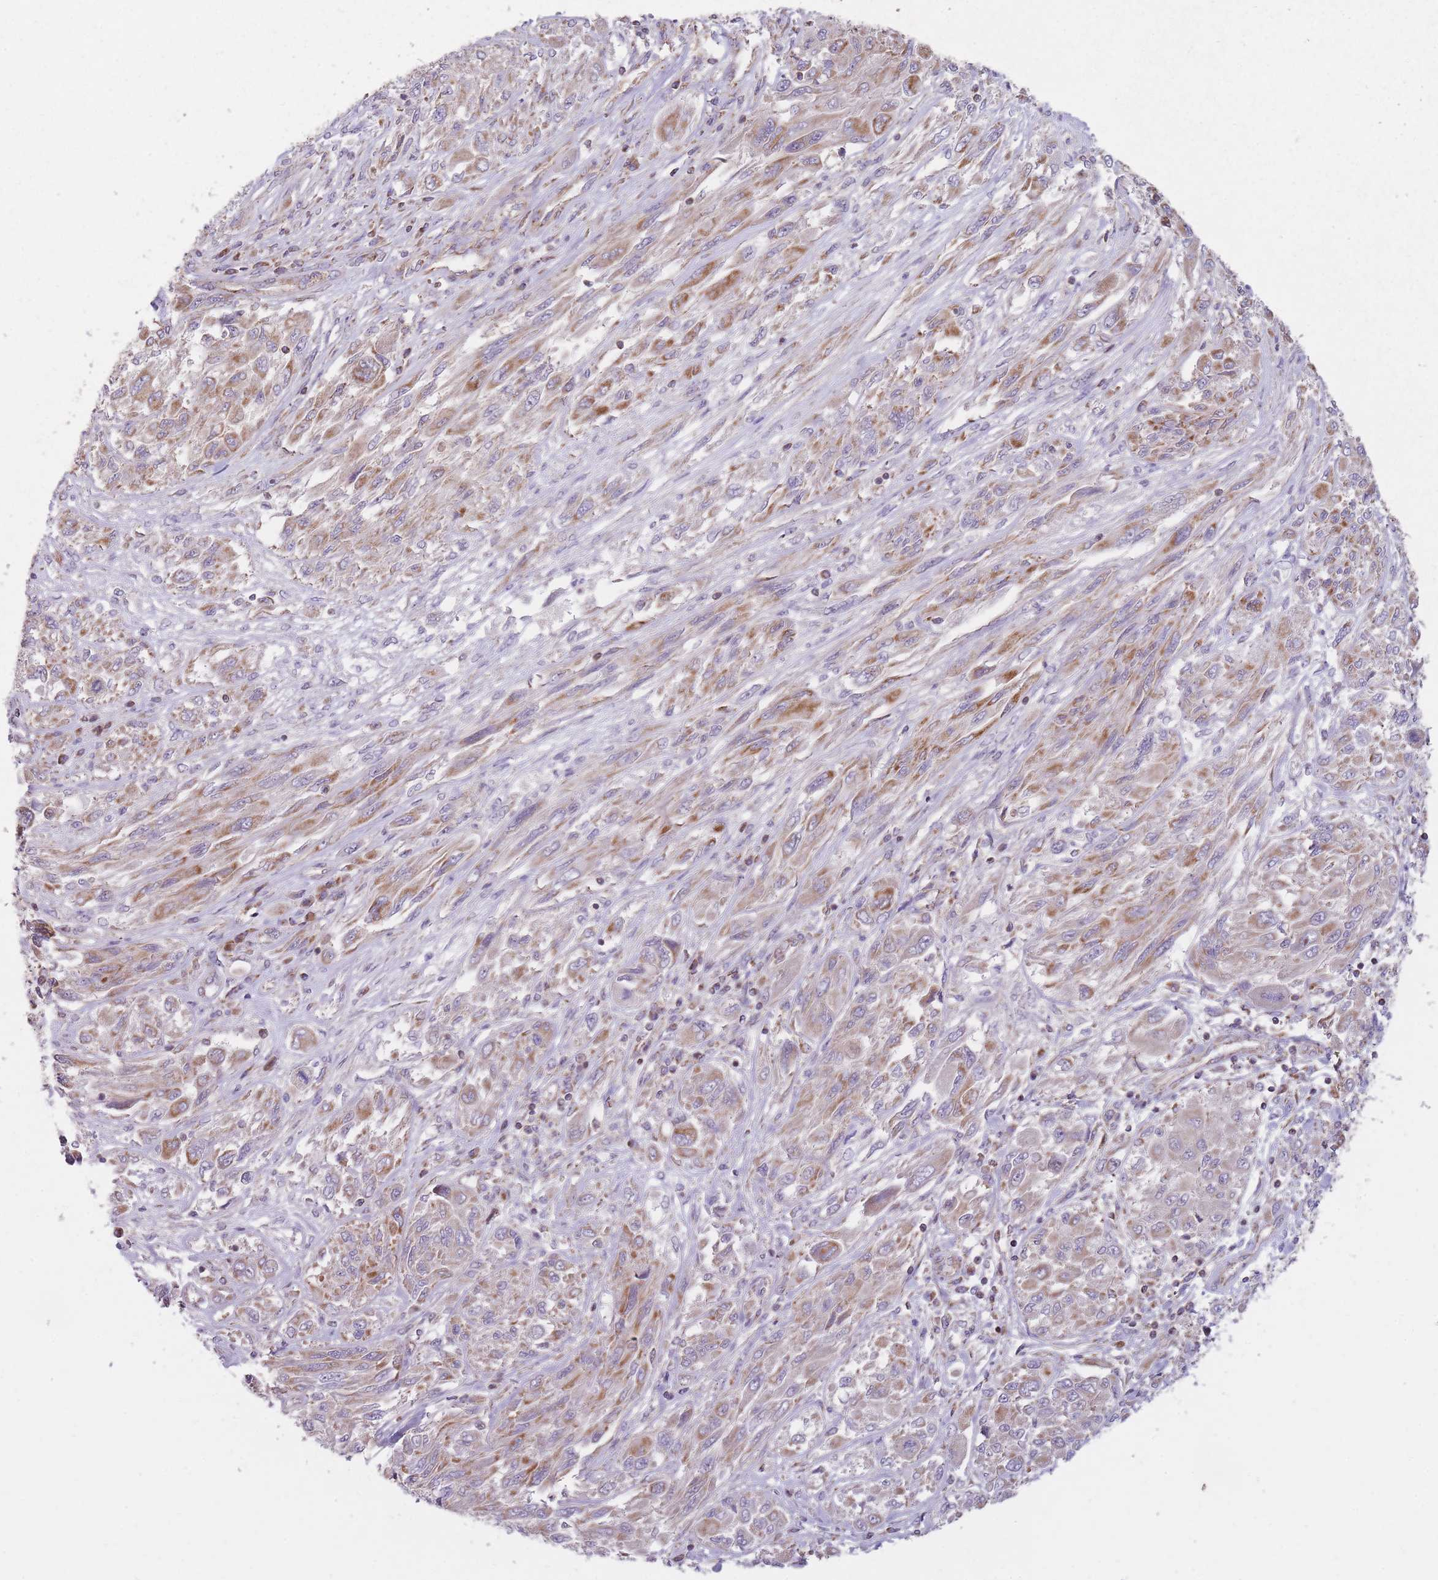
{"staining": {"intensity": "moderate", "quantity": ">75%", "location": "cytoplasmic/membranous"}, "tissue": "melanoma", "cell_type": "Tumor cells", "image_type": "cancer", "snomed": [{"axis": "morphology", "description": "Malignant melanoma, NOS"}, {"axis": "topography", "description": "Skin"}], "caption": "Immunohistochemistry (IHC) of human malignant melanoma shows medium levels of moderate cytoplasmic/membranous staining in approximately >75% of tumor cells.", "gene": "NDUFA9", "patient": {"sex": "female", "age": 91}}